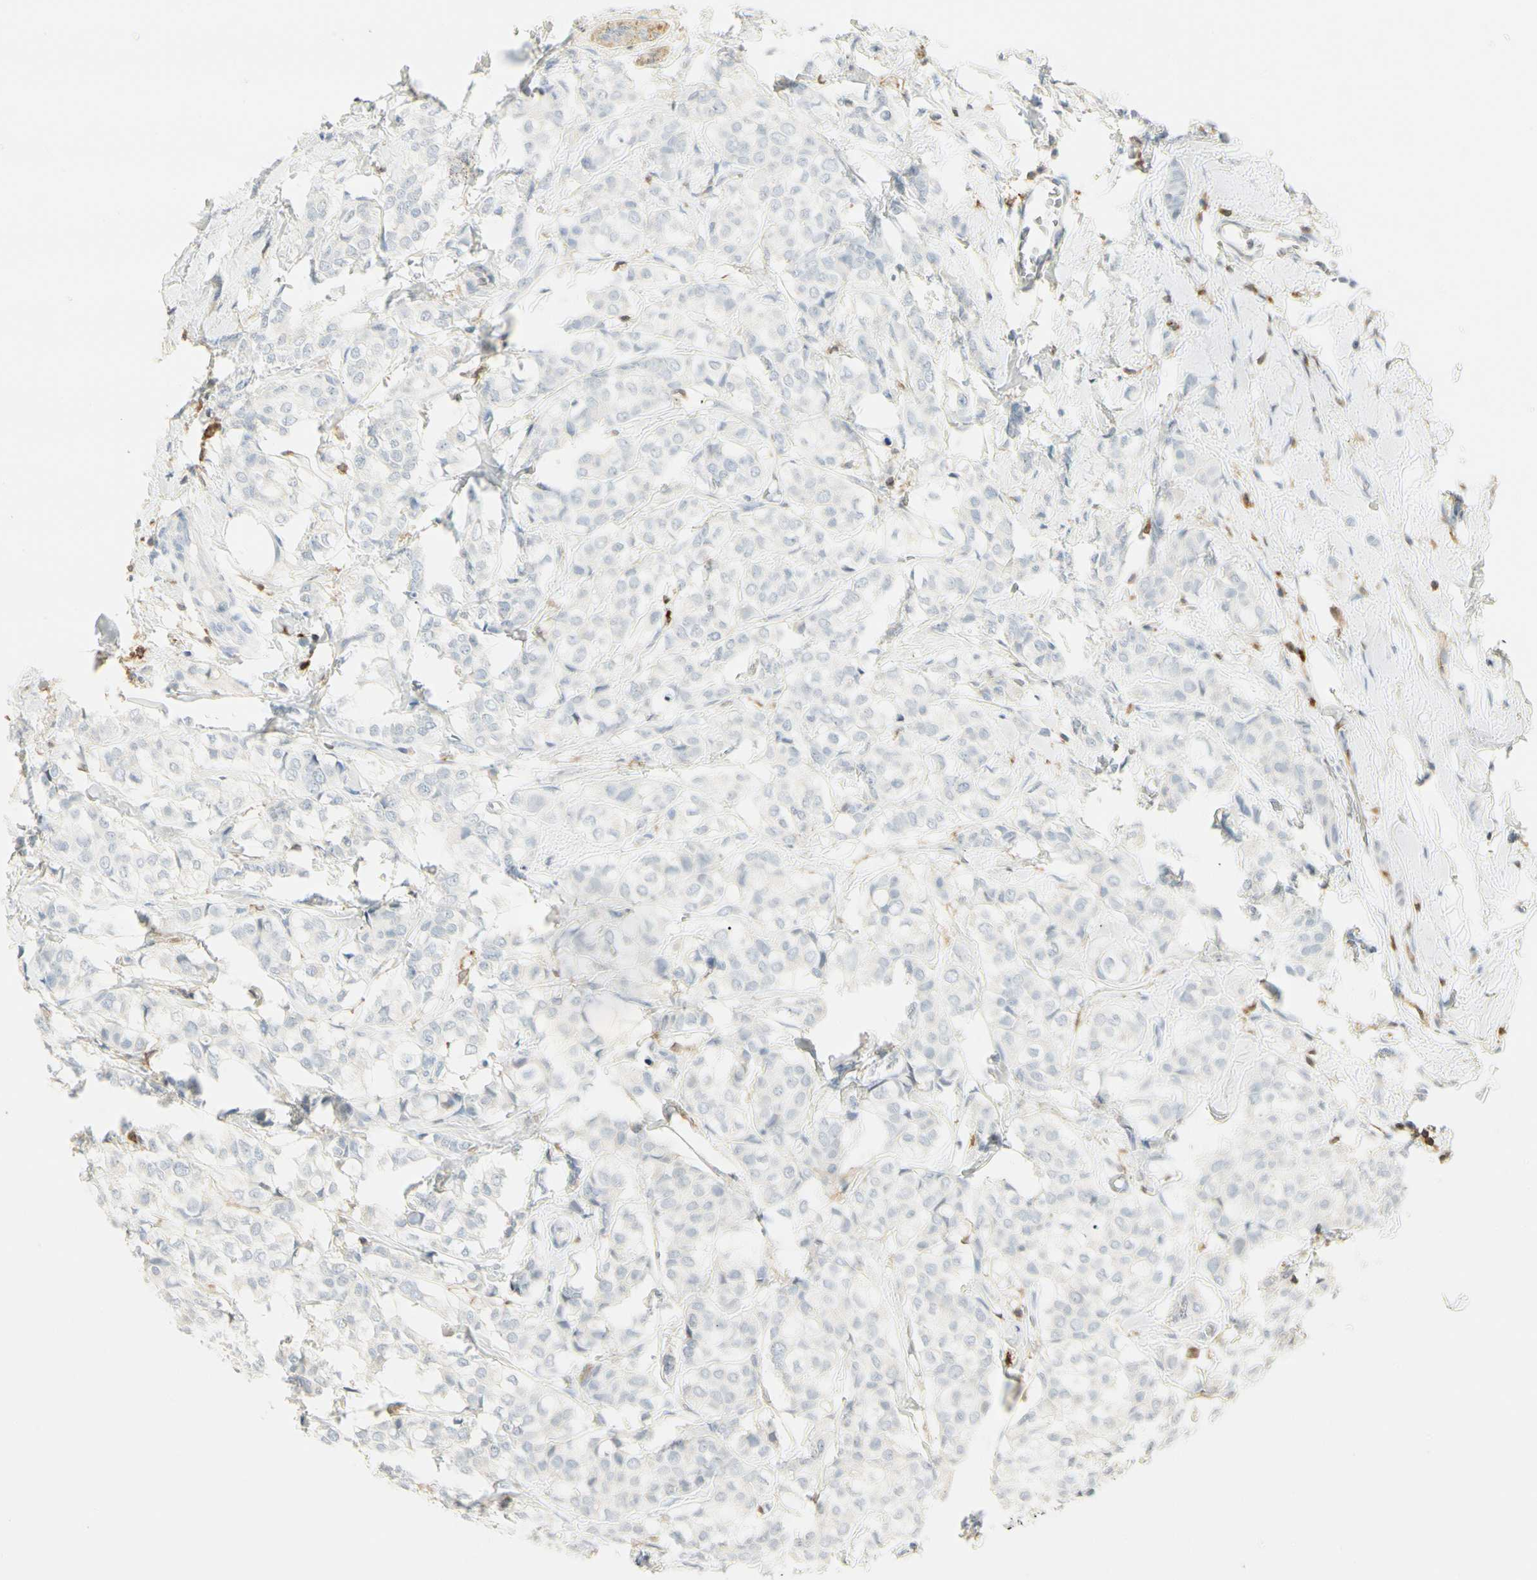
{"staining": {"intensity": "negative", "quantity": "none", "location": "none"}, "tissue": "breast cancer", "cell_type": "Tumor cells", "image_type": "cancer", "snomed": [{"axis": "morphology", "description": "Lobular carcinoma"}, {"axis": "topography", "description": "Breast"}], "caption": "Immunohistochemical staining of breast cancer (lobular carcinoma) displays no significant expression in tumor cells. (Immunohistochemistry, brightfield microscopy, high magnification).", "gene": "ITGB2", "patient": {"sex": "female", "age": 60}}